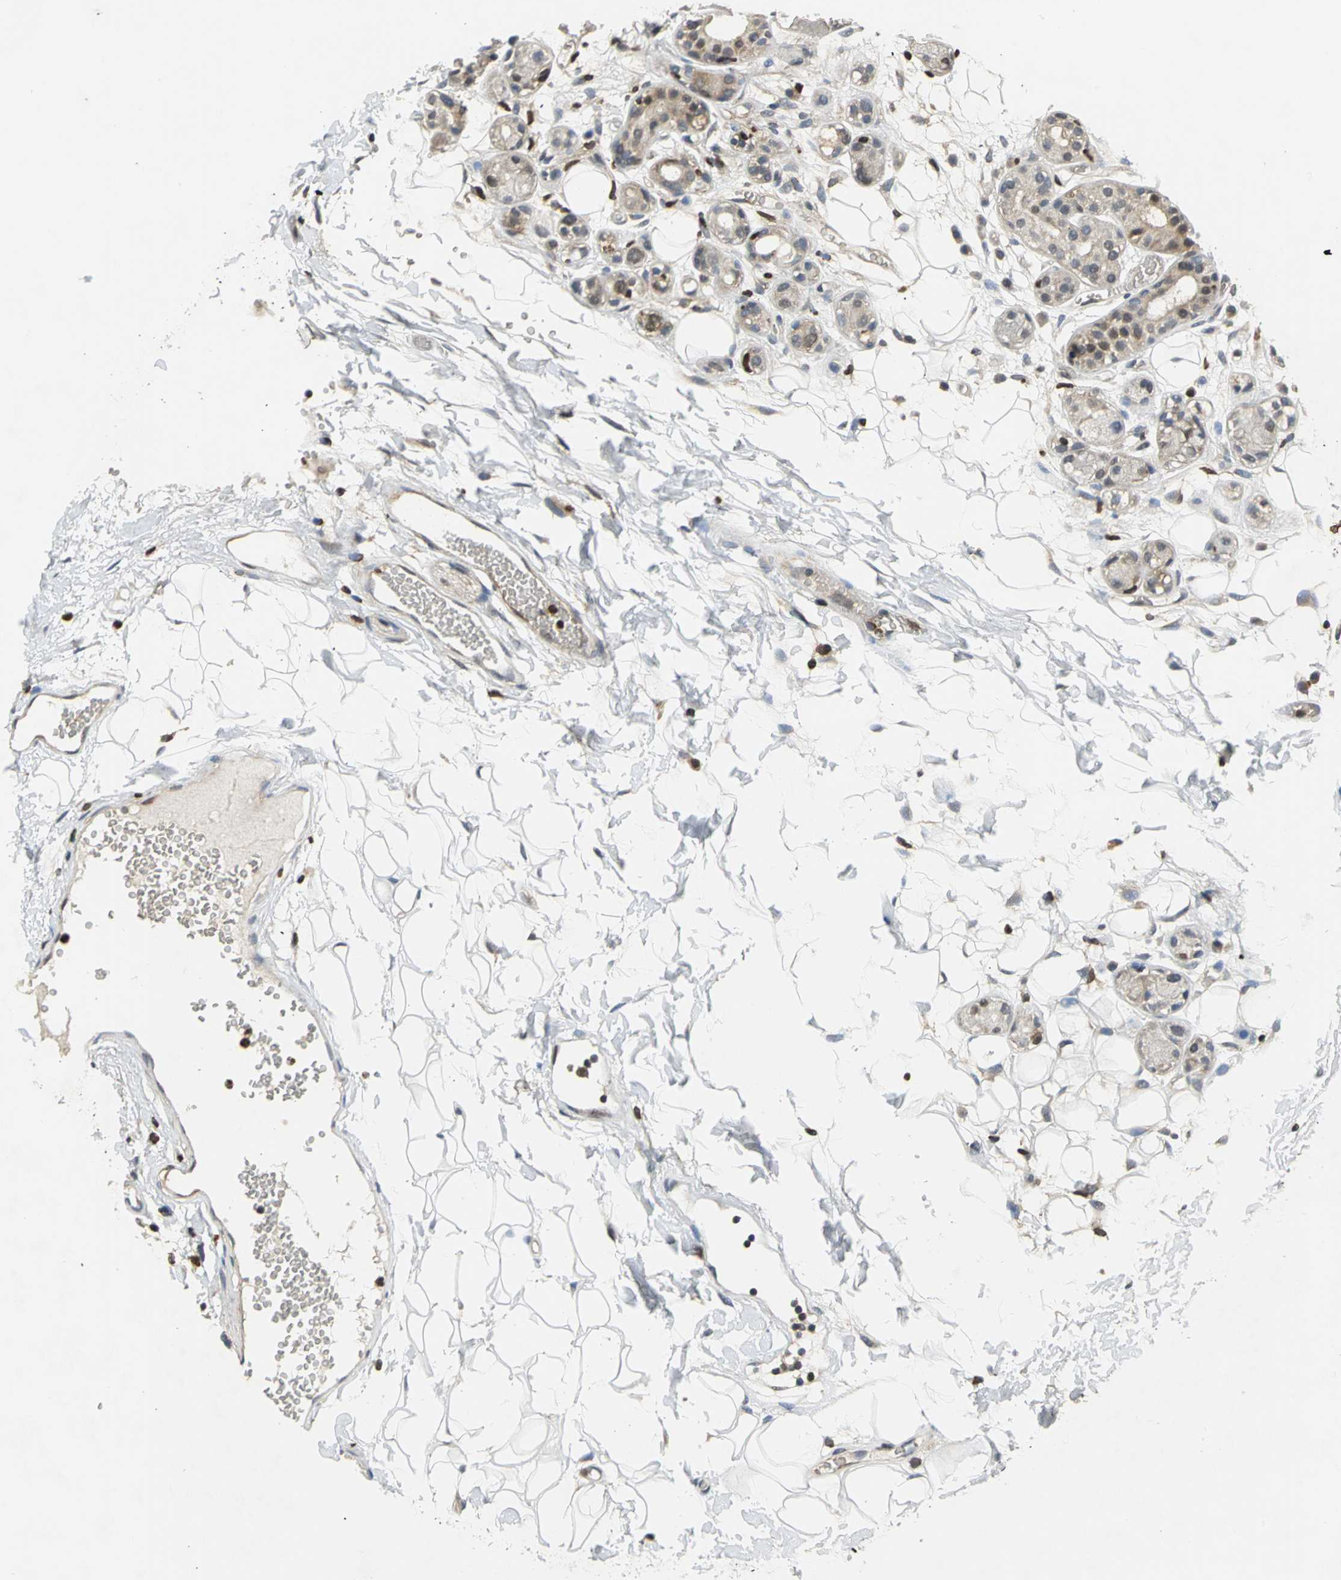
{"staining": {"intensity": "negative", "quantity": "none", "location": "none"}, "tissue": "adipose tissue", "cell_type": "Adipocytes", "image_type": "normal", "snomed": [{"axis": "morphology", "description": "Normal tissue, NOS"}, {"axis": "morphology", "description": "Inflammation, NOS"}, {"axis": "topography", "description": "Vascular tissue"}, {"axis": "topography", "description": "Salivary gland"}], "caption": "DAB (3,3'-diaminobenzidine) immunohistochemical staining of unremarkable adipose tissue exhibits no significant expression in adipocytes. (DAB IHC with hematoxylin counter stain).", "gene": "AHR", "patient": {"sex": "female", "age": 75}}